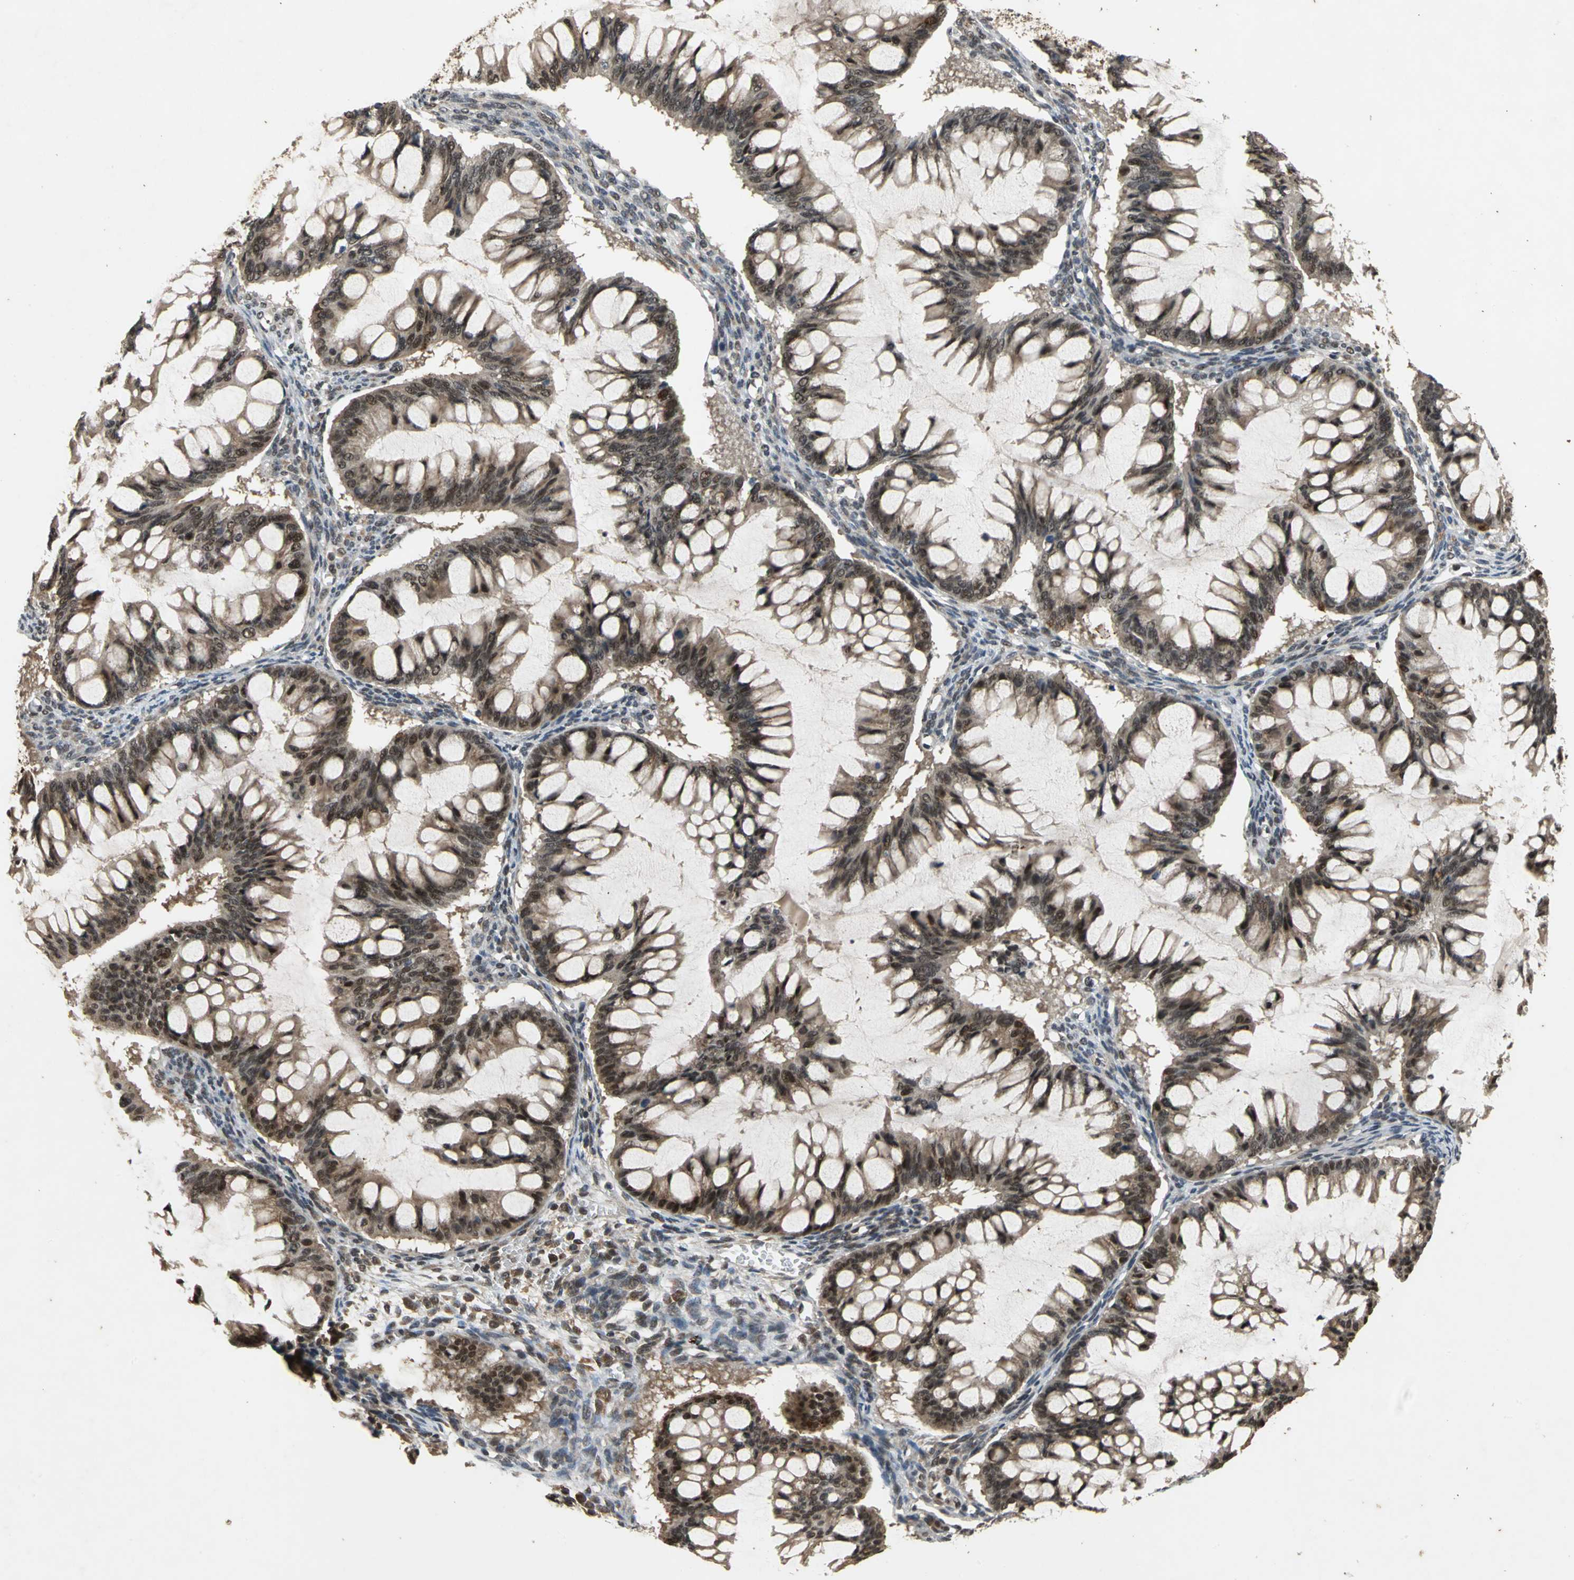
{"staining": {"intensity": "moderate", "quantity": "25%-75%", "location": "cytoplasmic/membranous"}, "tissue": "ovarian cancer", "cell_type": "Tumor cells", "image_type": "cancer", "snomed": [{"axis": "morphology", "description": "Cystadenocarcinoma, mucinous, NOS"}, {"axis": "topography", "description": "Ovary"}], "caption": "Mucinous cystadenocarcinoma (ovarian) tissue reveals moderate cytoplasmic/membranous positivity in approximately 25%-75% of tumor cells", "gene": "NOTCH3", "patient": {"sex": "female", "age": 73}}